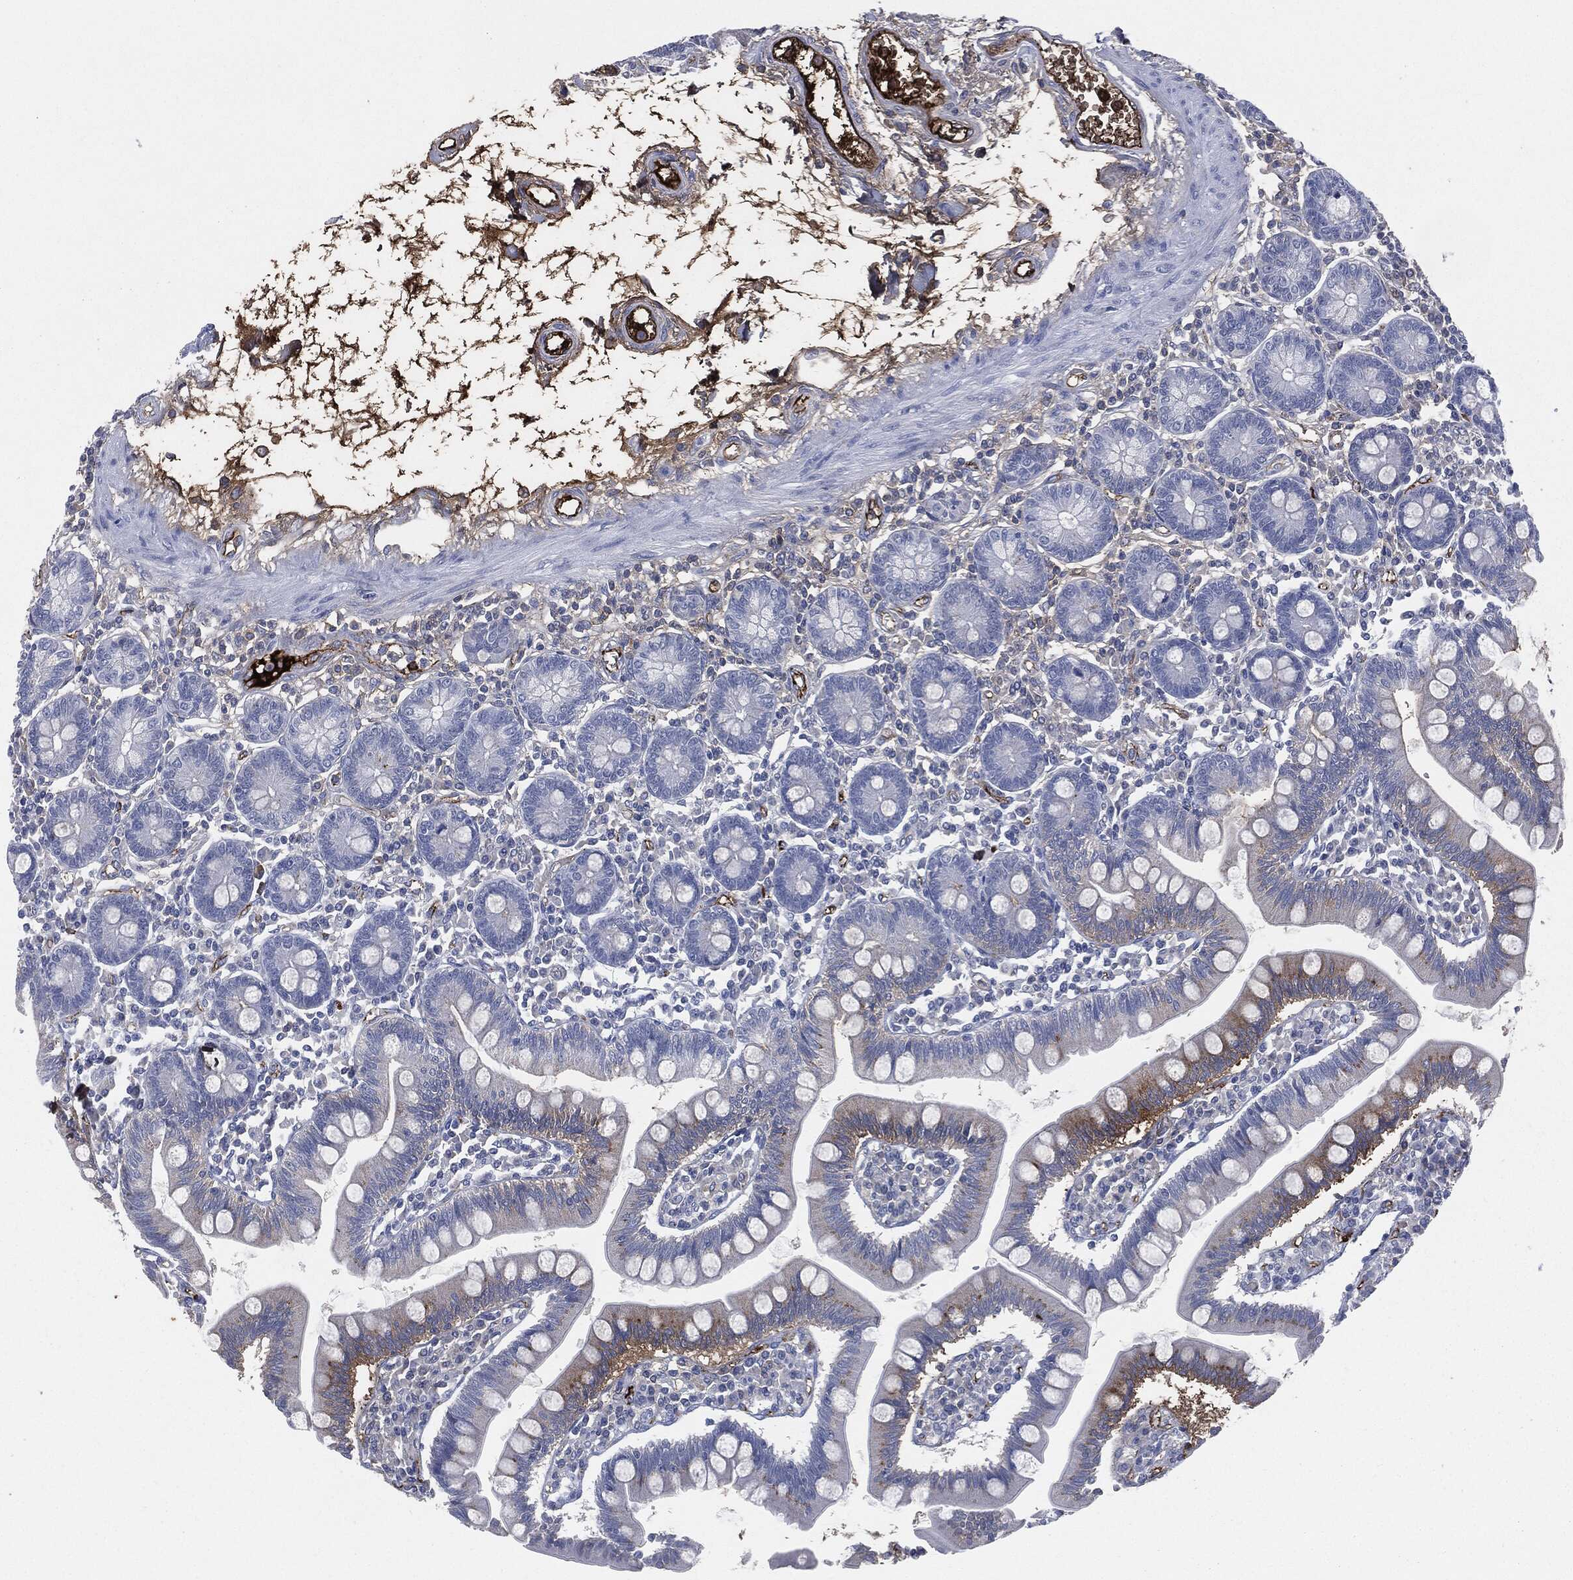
{"staining": {"intensity": "moderate", "quantity": "<25%", "location": "cytoplasmic/membranous"}, "tissue": "small intestine", "cell_type": "Glandular cells", "image_type": "normal", "snomed": [{"axis": "morphology", "description": "Normal tissue, NOS"}, {"axis": "topography", "description": "Small intestine"}], "caption": "Small intestine stained for a protein shows moderate cytoplasmic/membranous positivity in glandular cells. The protein of interest is shown in brown color, while the nuclei are stained blue.", "gene": "APOB", "patient": {"sex": "male", "age": 88}}